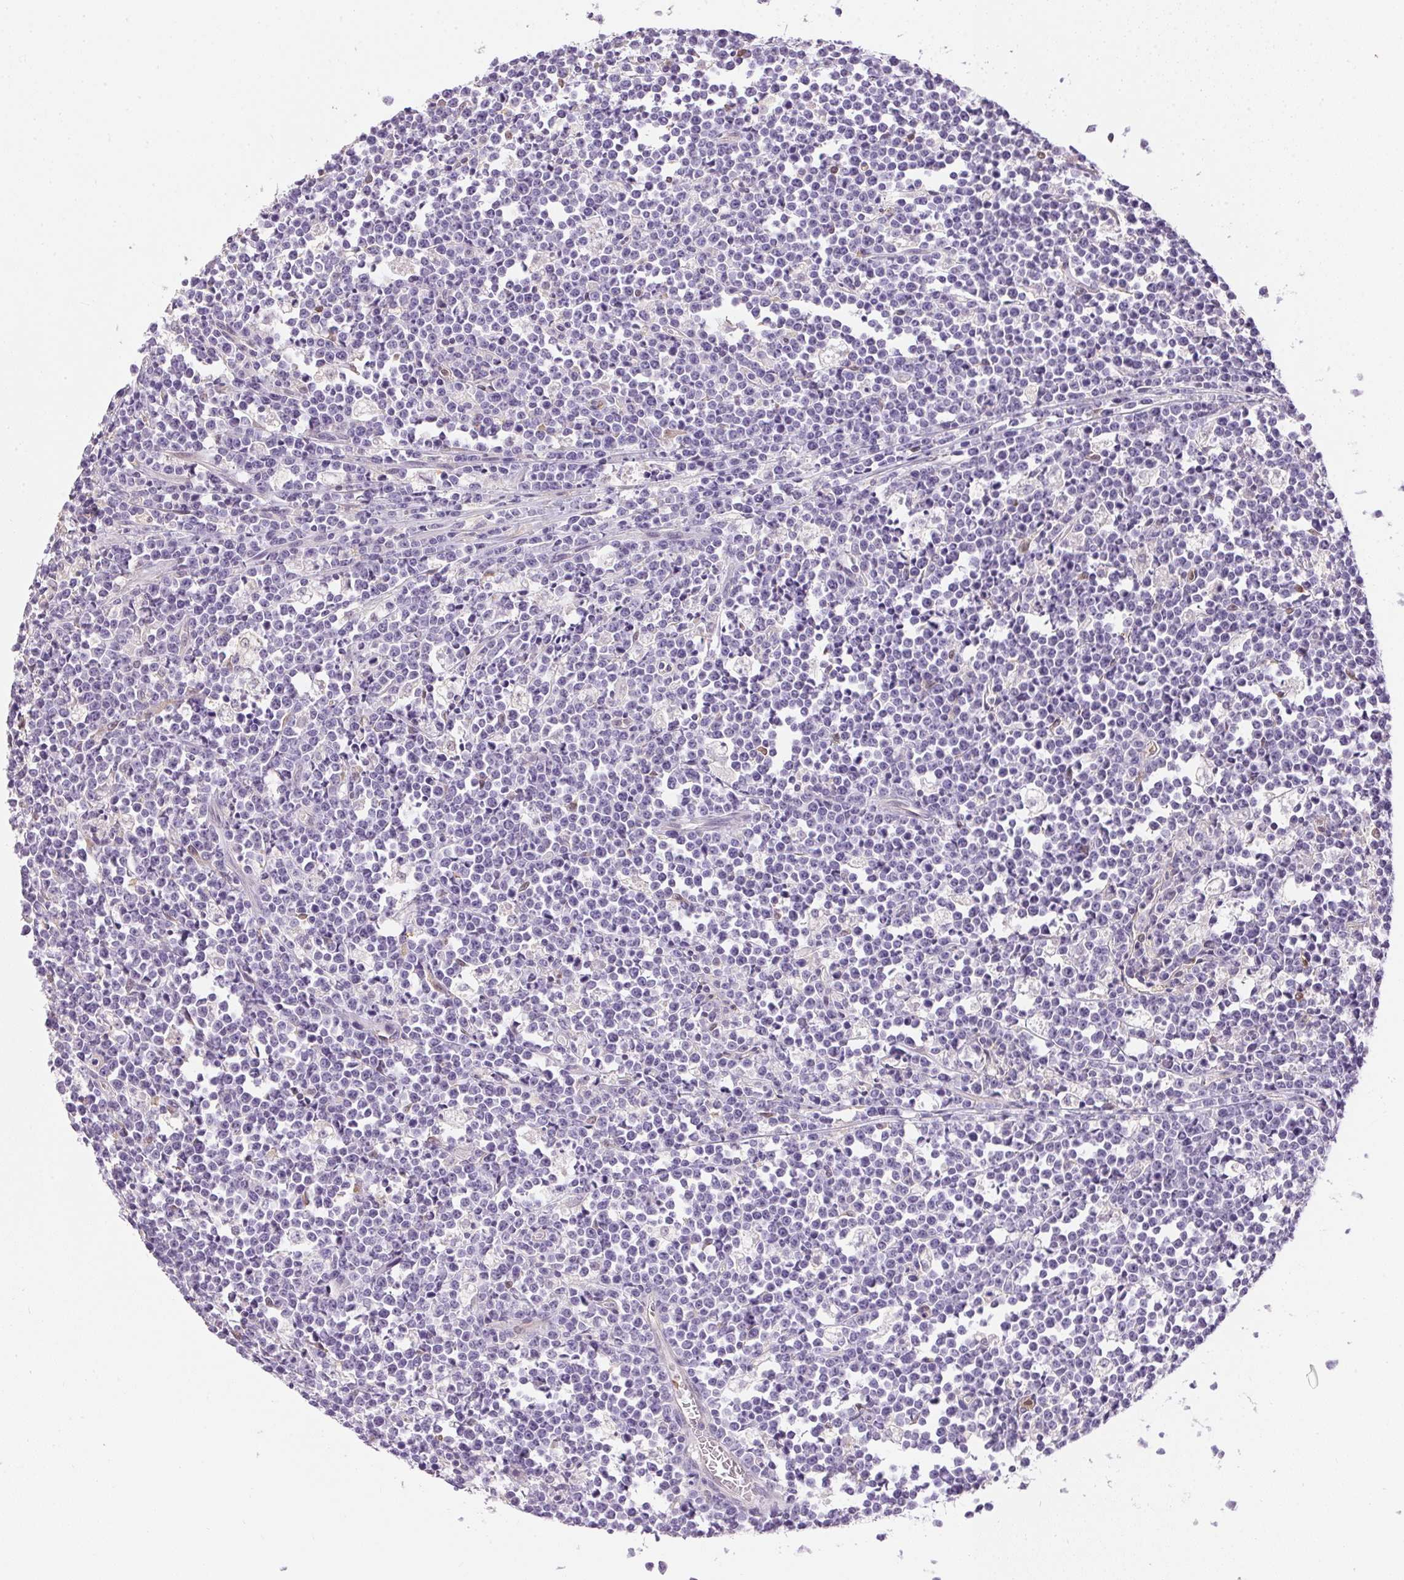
{"staining": {"intensity": "negative", "quantity": "none", "location": "none"}, "tissue": "lymphoma", "cell_type": "Tumor cells", "image_type": "cancer", "snomed": [{"axis": "morphology", "description": "Malignant lymphoma, non-Hodgkin's type, High grade"}, {"axis": "topography", "description": "Small intestine"}], "caption": "This is an immunohistochemistry (IHC) photomicrograph of human high-grade malignant lymphoma, non-Hodgkin's type. There is no positivity in tumor cells.", "gene": "S100A3", "patient": {"sex": "female", "age": 56}}